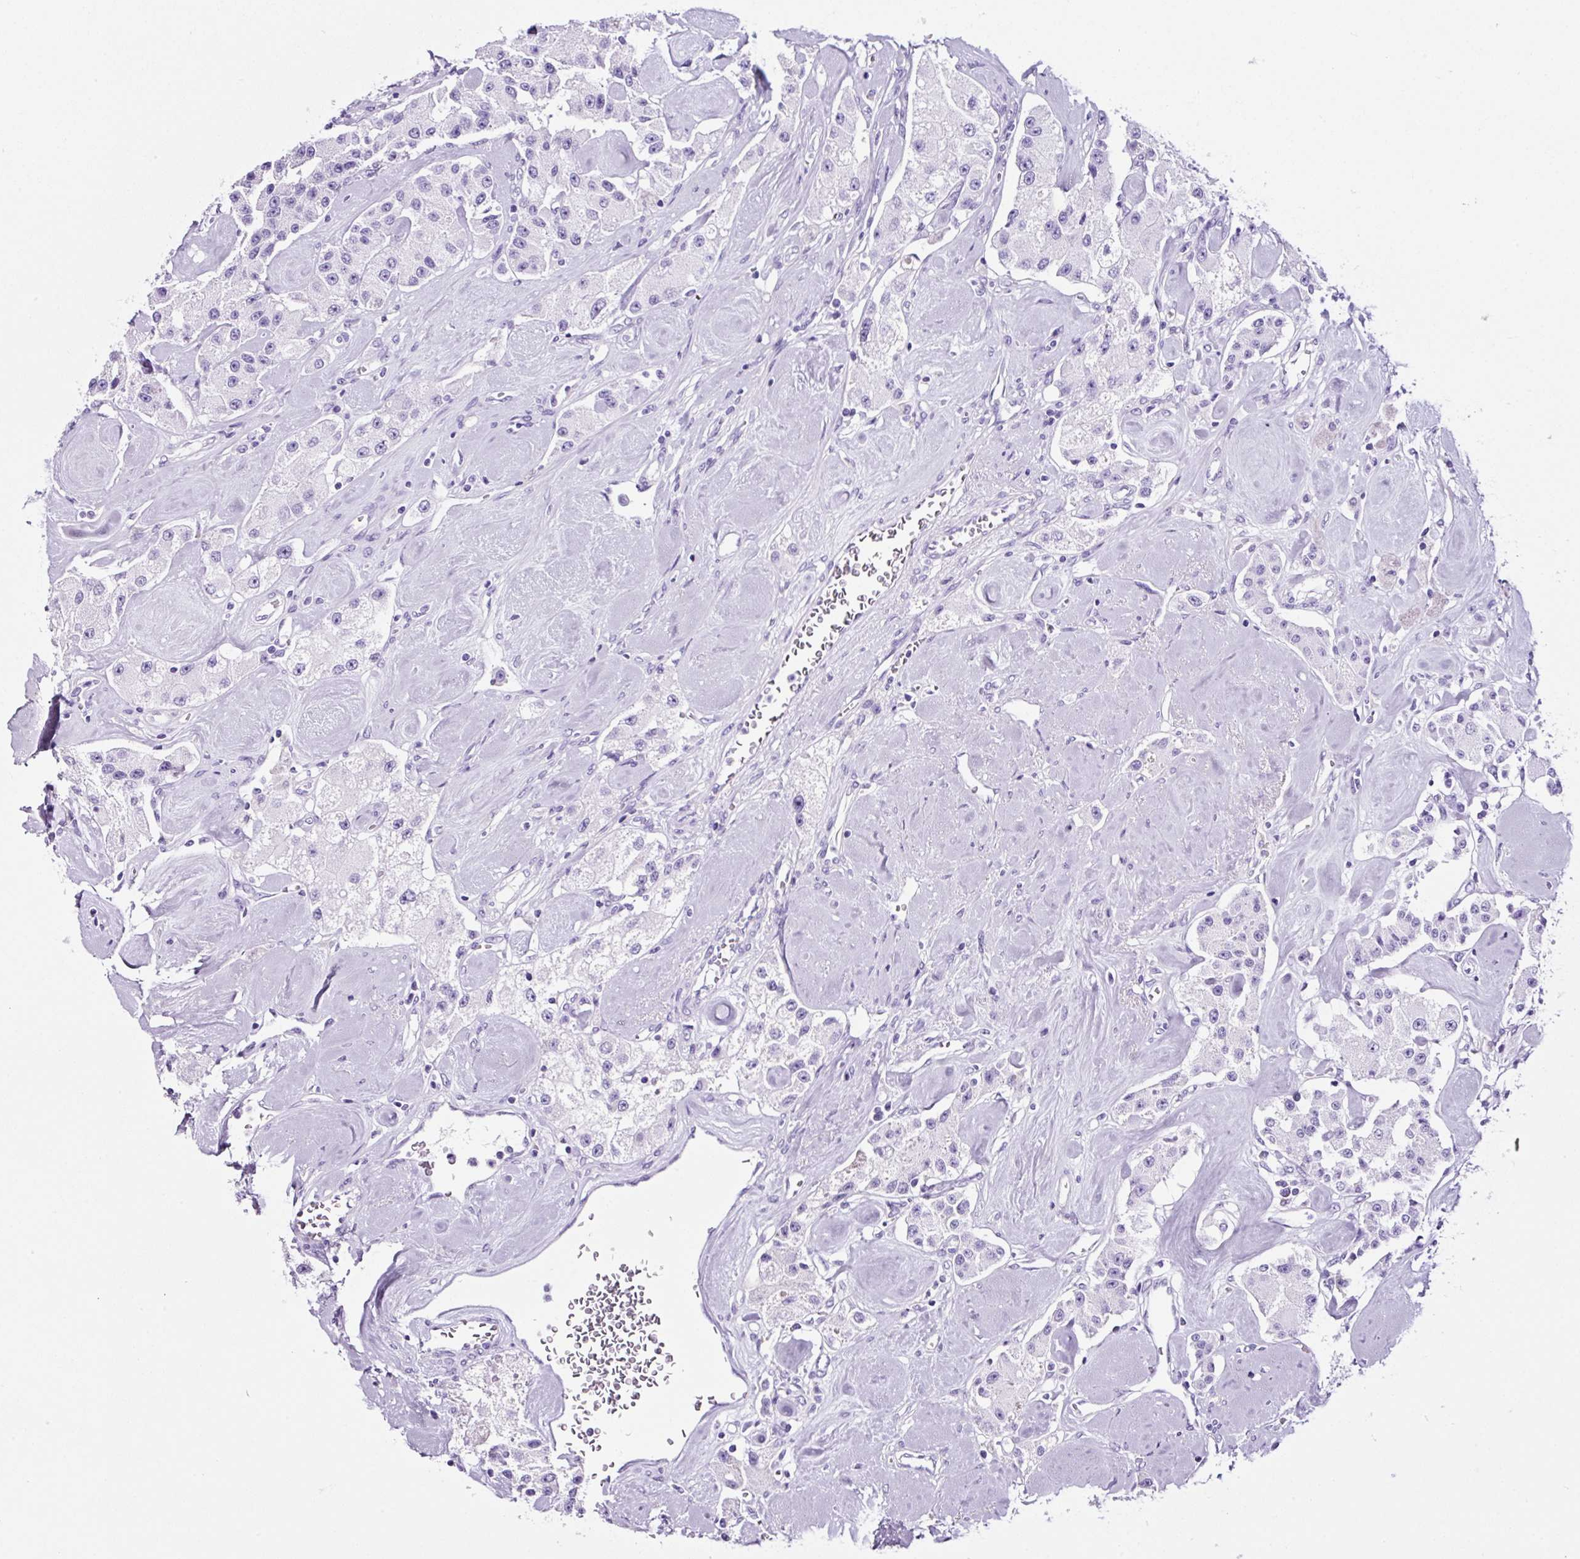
{"staining": {"intensity": "negative", "quantity": "none", "location": "none"}, "tissue": "carcinoid", "cell_type": "Tumor cells", "image_type": "cancer", "snomed": [{"axis": "morphology", "description": "Carcinoid, malignant, NOS"}, {"axis": "topography", "description": "Pancreas"}], "caption": "This image is of carcinoid stained with immunohistochemistry to label a protein in brown with the nuclei are counter-stained blue. There is no expression in tumor cells.", "gene": "TAFA3", "patient": {"sex": "male", "age": 41}}